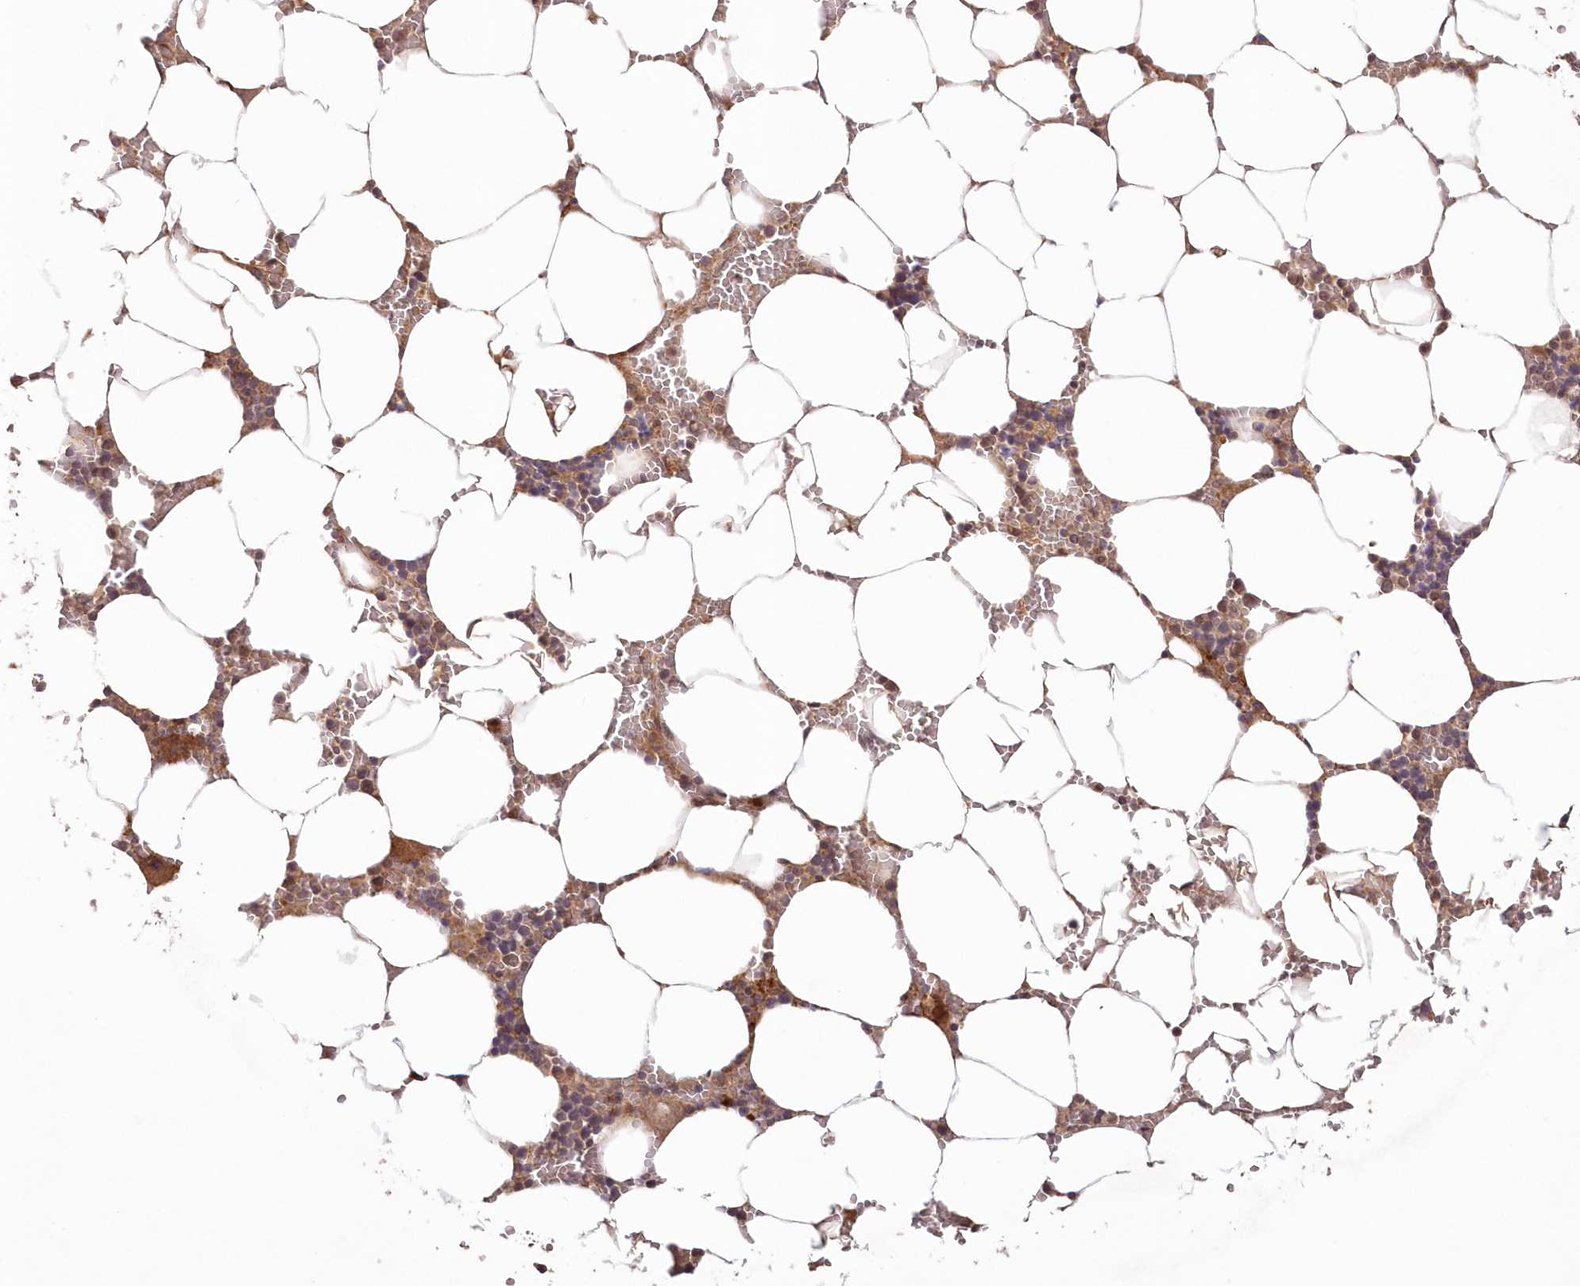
{"staining": {"intensity": "strong", "quantity": "<25%", "location": "cytoplasmic/membranous"}, "tissue": "bone marrow", "cell_type": "Hematopoietic cells", "image_type": "normal", "snomed": [{"axis": "morphology", "description": "Normal tissue, NOS"}, {"axis": "topography", "description": "Bone marrow"}], "caption": "Strong cytoplasmic/membranous protein expression is identified in about <25% of hematopoietic cells in bone marrow.", "gene": "UBTD2", "patient": {"sex": "male", "age": 70}}